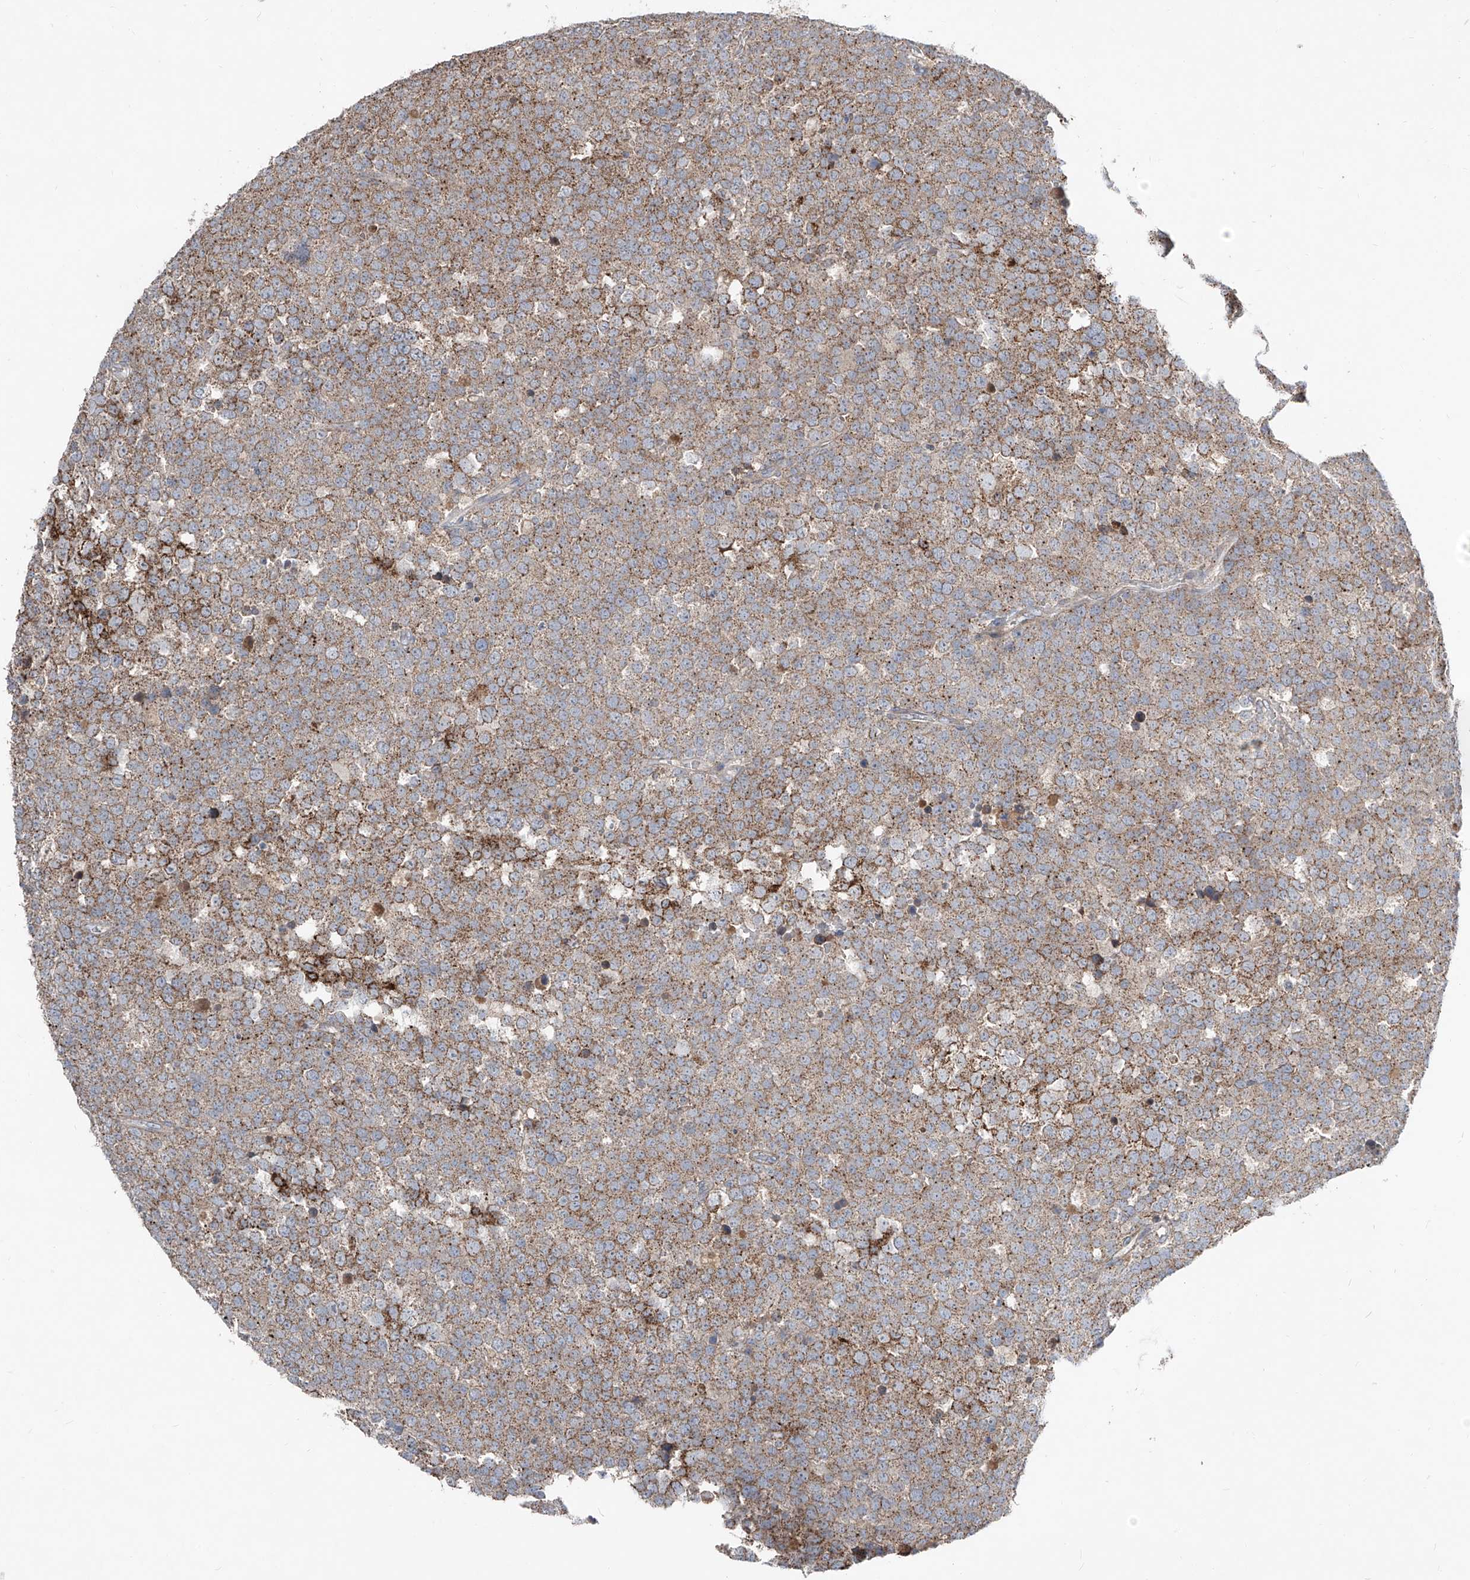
{"staining": {"intensity": "moderate", "quantity": ">75%", "location": "cytoplasmic/membranous"}, "tissue": "testis cancer", "cell_type": "Tumor cells", "image_type": "cancer", "snomed": [{"axis": "morphology", "description": "Seminoma, NOS"}, {"axis": "topography", "description": "Testis"}], "caption": "This is a histology image of IHC staining of seminoma (testis), which shows moderate expression in the cytoplasmic/membranous of tumor cells.", "gene": "ABCD3", "patient": {"sex": "male", "age": 71}}